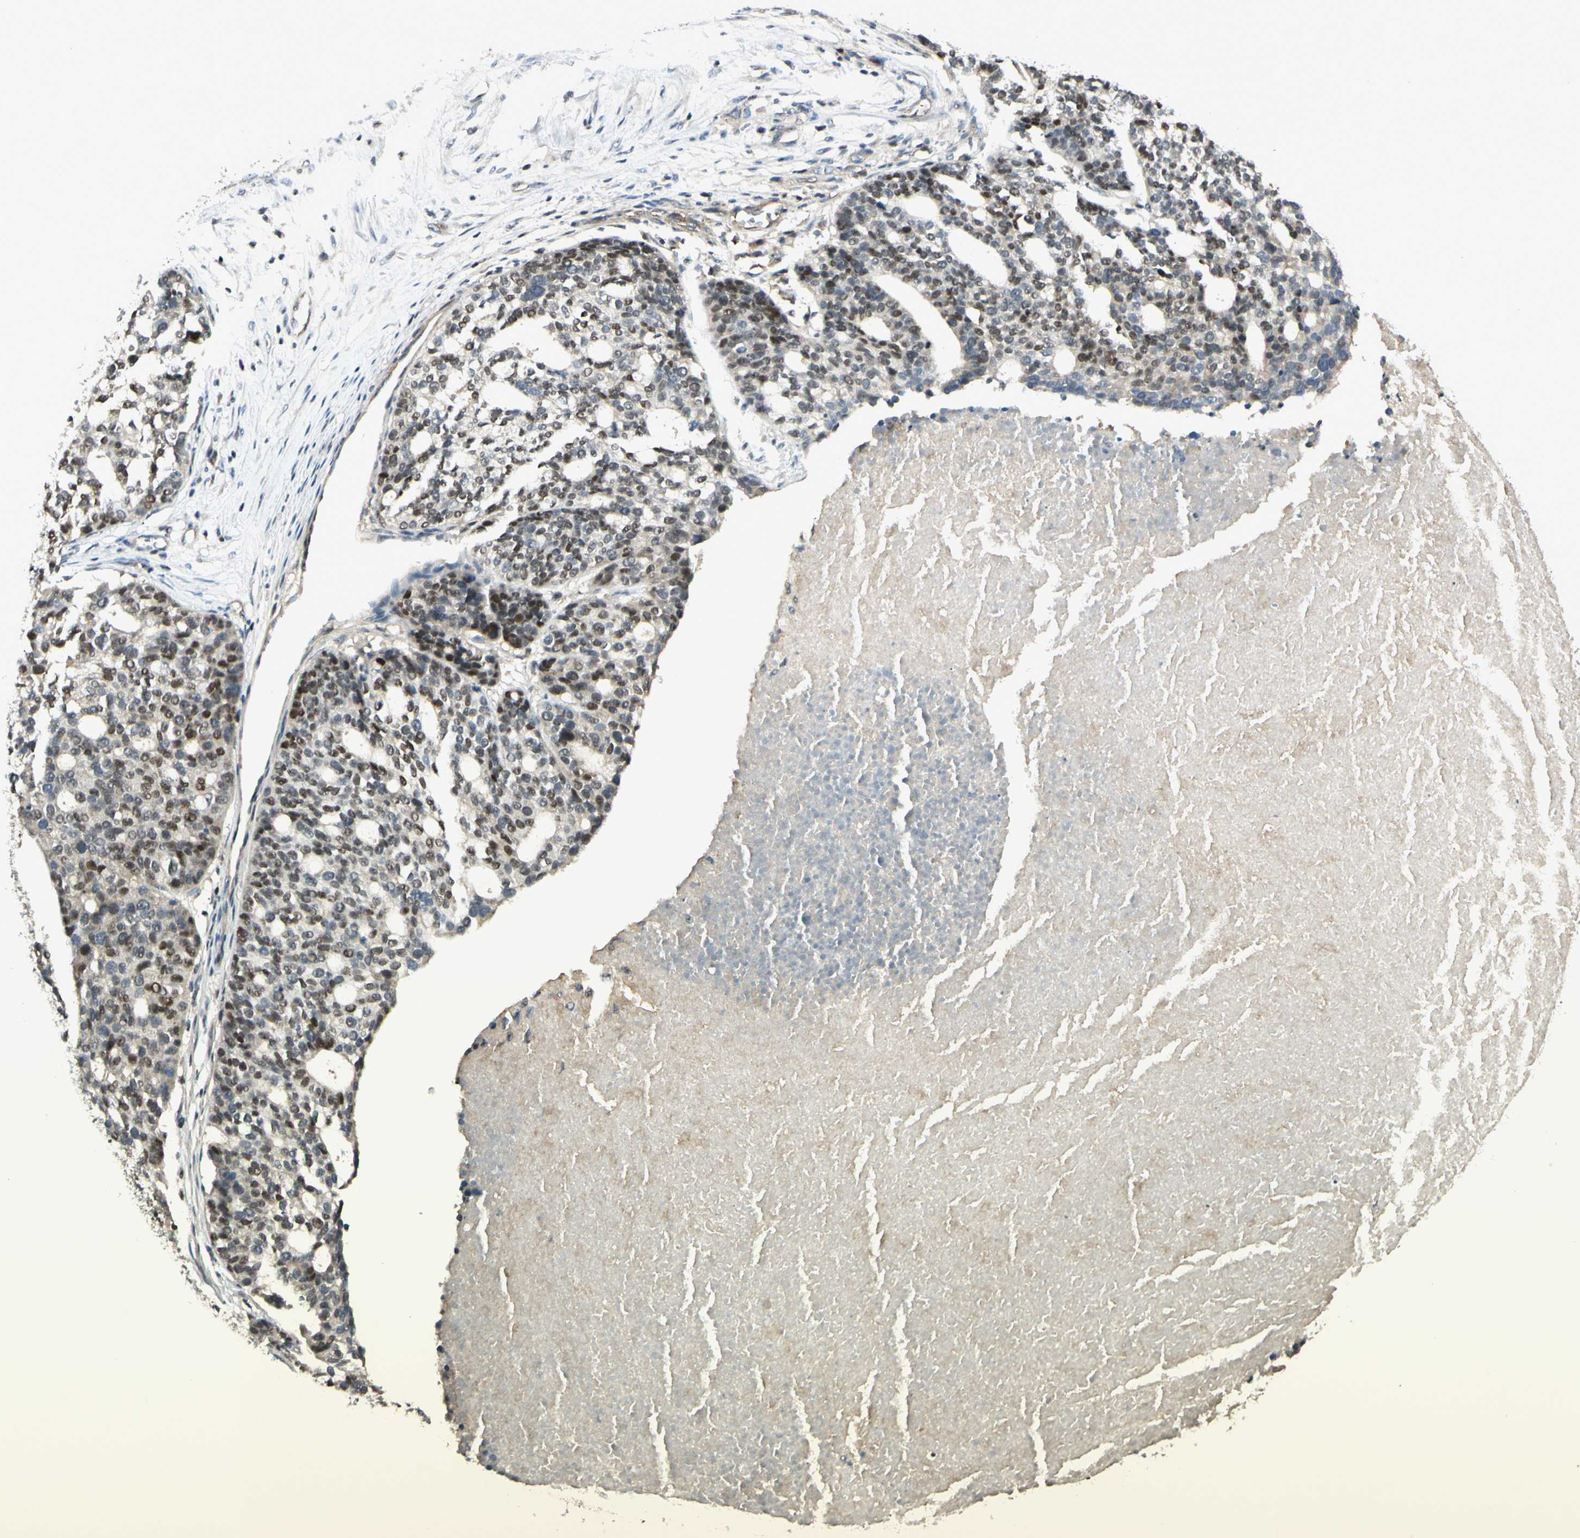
{"staining": {"intensity": "weak", "quantity": "25%-75%", "location": "cytoplasmic/membranous,nuclear"}, "tissue": "ovarian cancer", "cell_type": "Tumor cells", "image_type": "cancer", "snomed": [{"axis": "morphology", "description": "Cystadenocarcinoma, serous, NOS"}, {"axis": "topography", "description": "Ovary"}], "caption": "Serous cystadenocarcinoma (ovarian) tissue shows weak cytoplasmic/membranous and nuclear positivity in about 25%-75% of tumor cells, visualized by immunohistochemistry. (Brightfield microscopy of DAB IHC at high magnification).", "gene": "NFYA", "patient": {"sex": "female", "age": 59}}